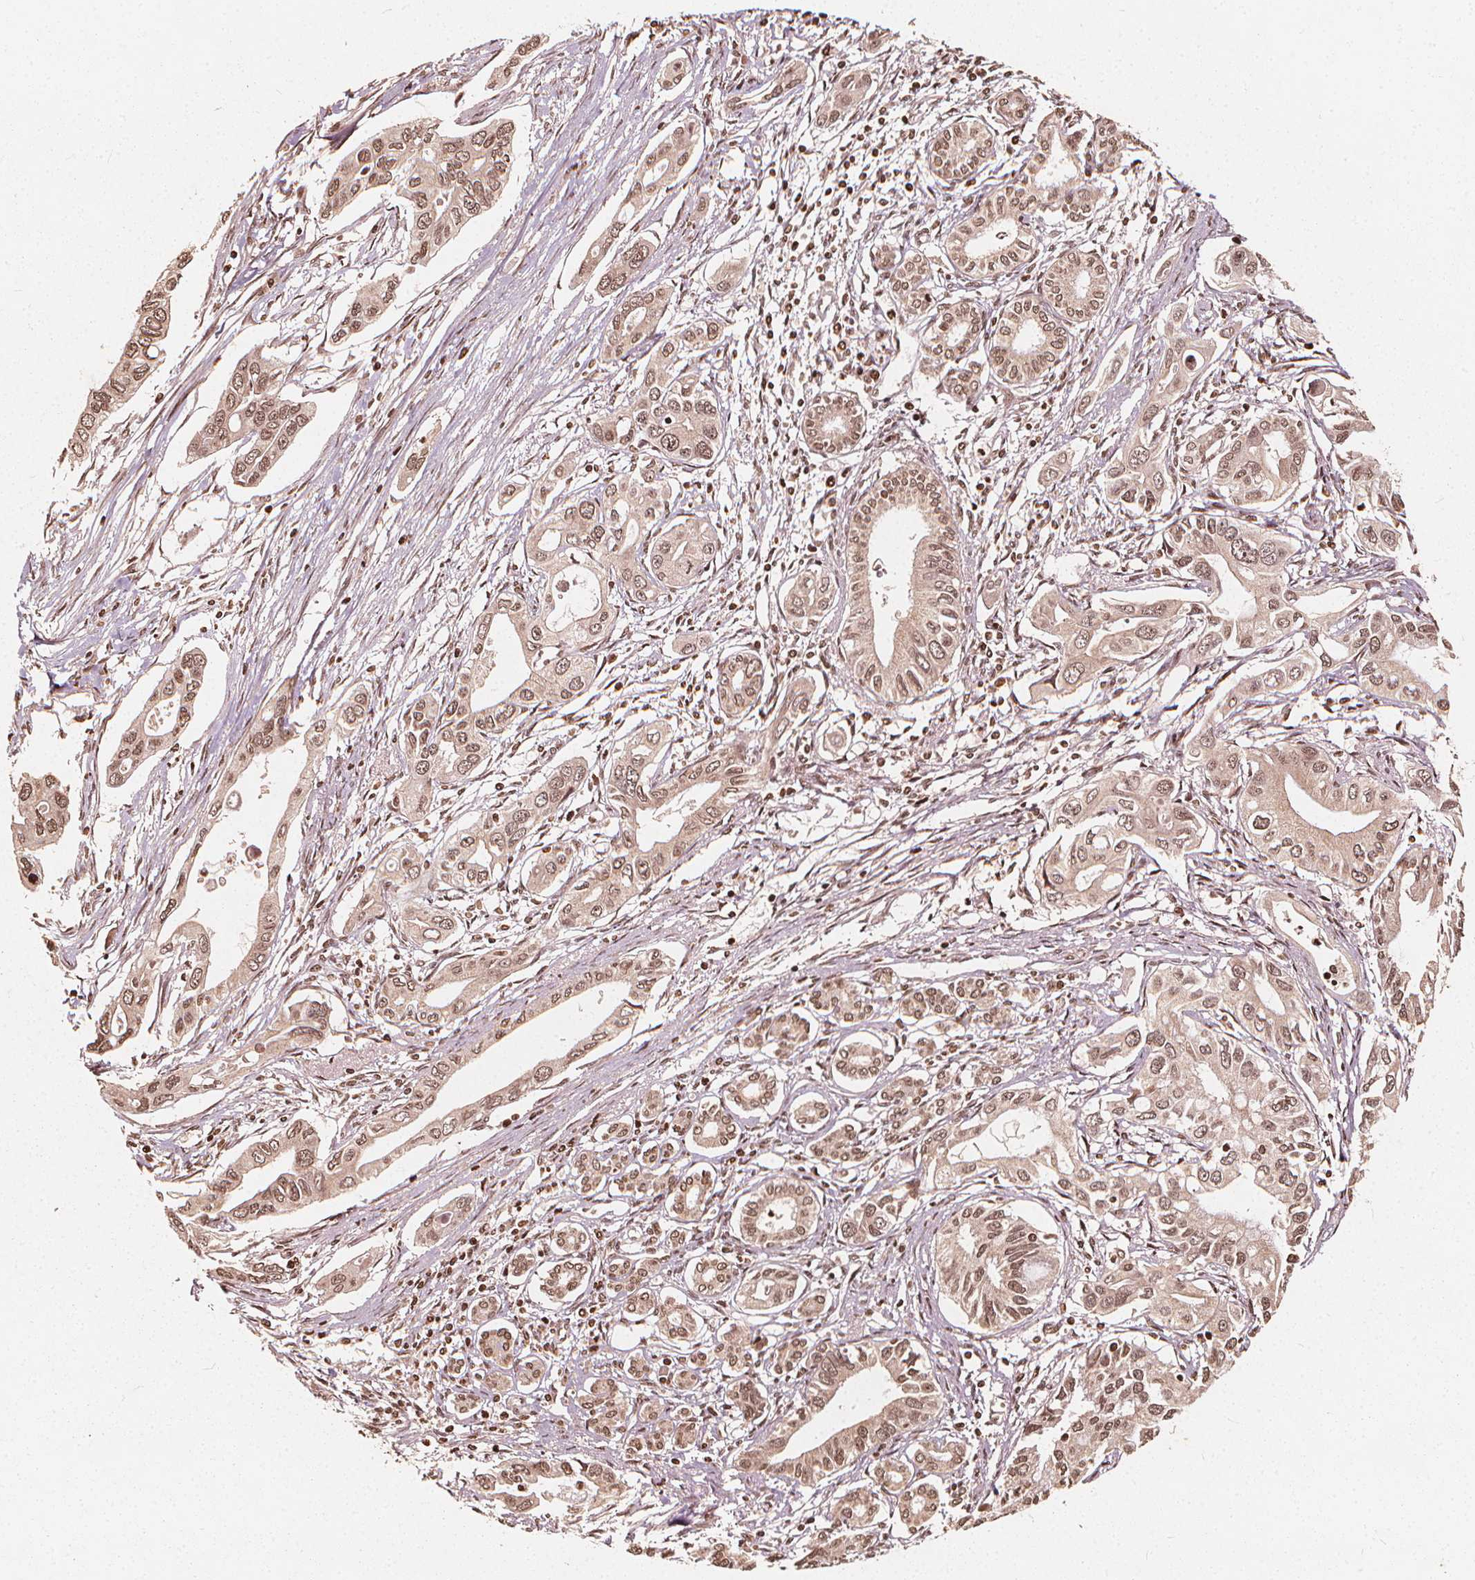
{"staining": {"intensity": "moderate", "quantity": ">75%", "location": "nuclear"}, "tissue": "pancreatic cancer", "cell_type": "Tumor cells", "image_type": "cancer", "snomed": [{"axis": "morphology", "description": "Adenocarcinoma, NOS"}, {"axis": "topography", "description": "Pancreas"}], "caption": "IHC histopathology image of pancreatic cancer stained for a protein (brown), which demonstrates medium levels of moderate nuclear positivity in approximately >75% of tumor cells.", "gene": "H3C14", "patient": {"sex": "male", "age": 60}}